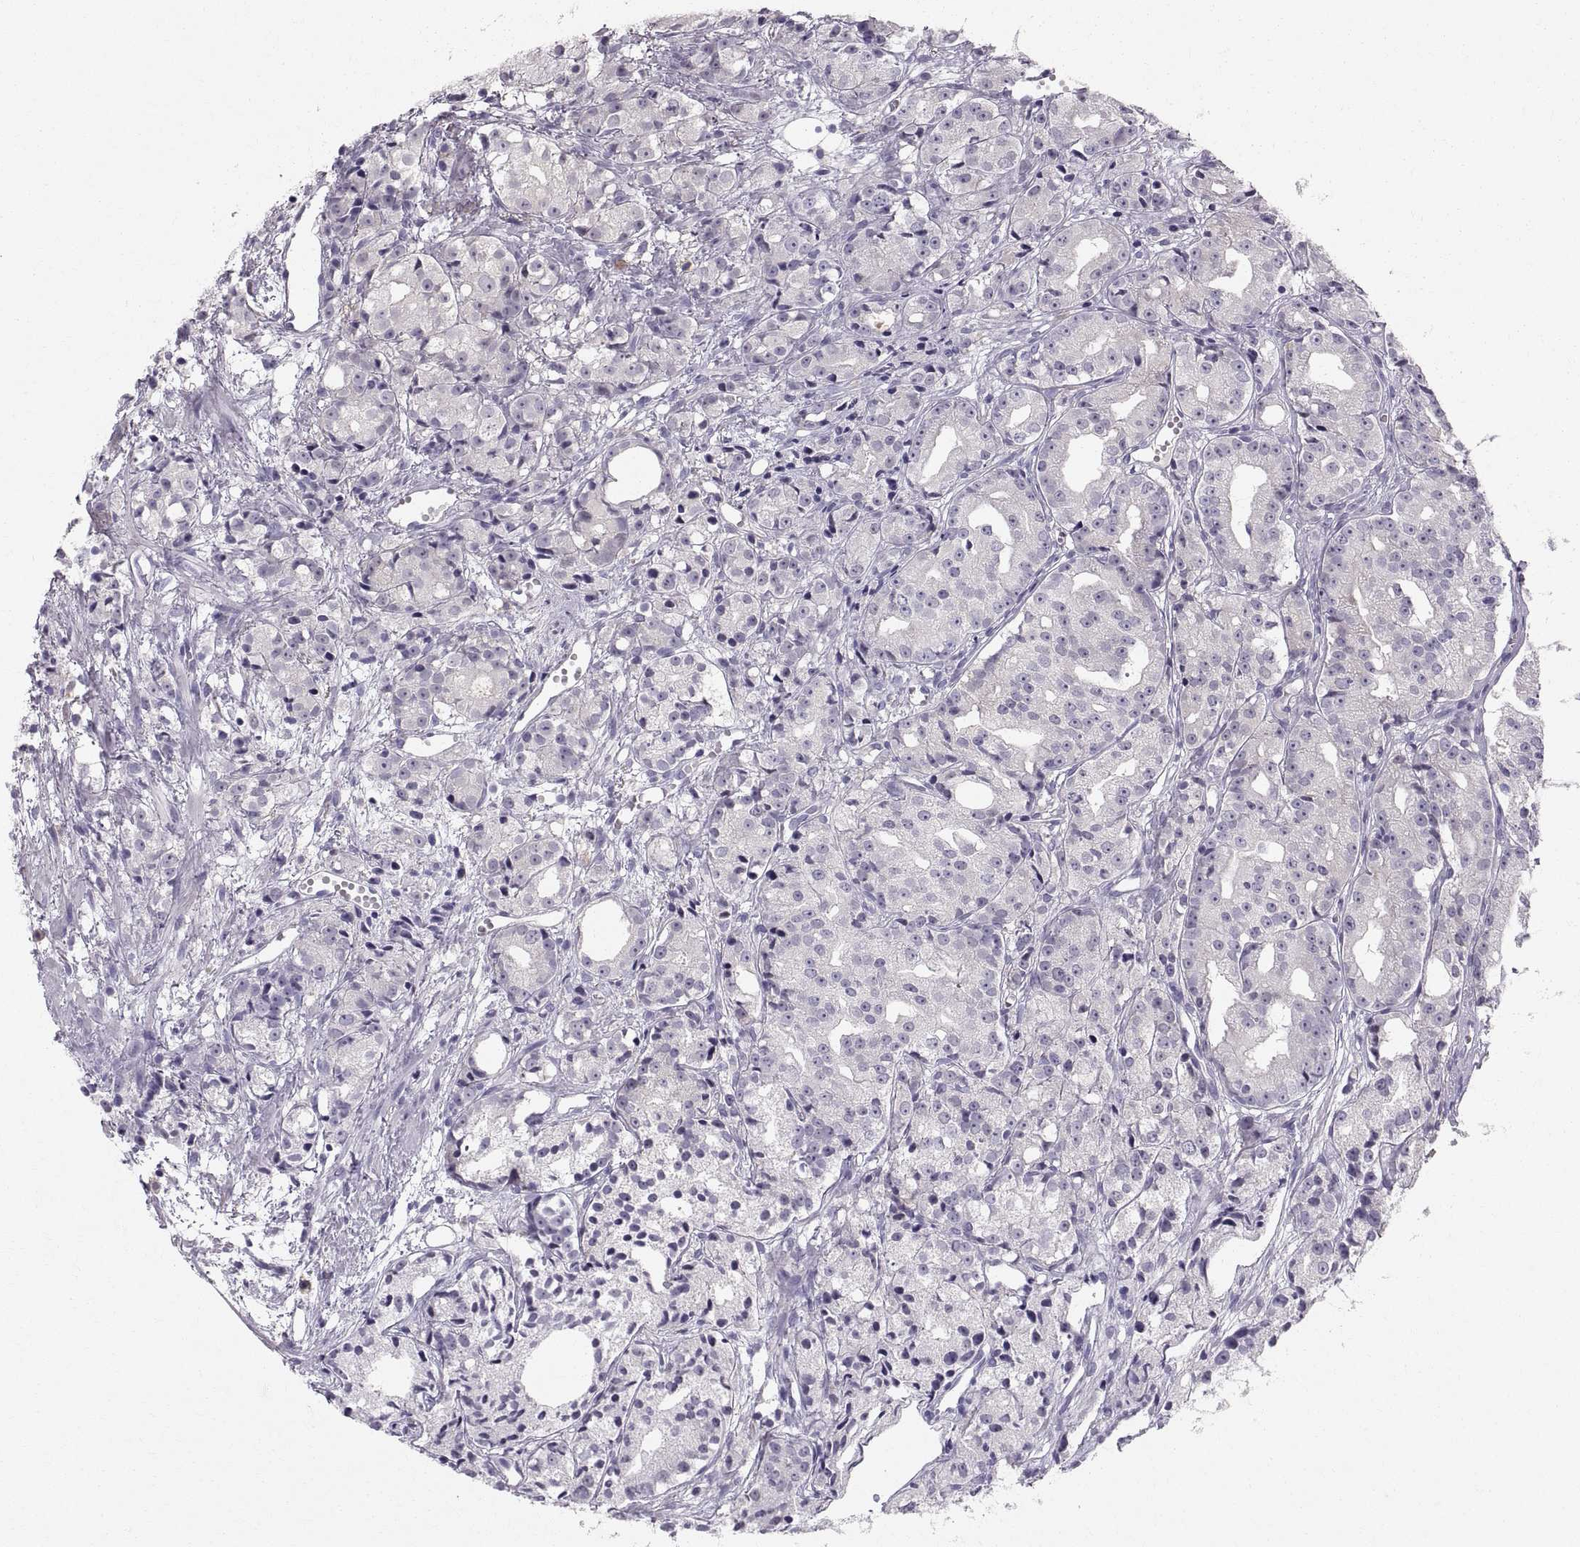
{"staining": {"intensity": "negative", "quantity": "none", "location": "none"}, "tissue": "prostate cancer", "cell_type": "Tumor cells", "image_type": "cancer", "snomed": [{"axis": "morphology", "description": "Adenocarcinoma, Medium grade"}, {"axis": "topography", "description": "Prostate"}], "caption": "Tumor cells show no significant protein staining in adenocarcinoma (medium-grade) (prostate).", "gene": "SLC22A6", "patient": {"sex": "male", "age": 74}}